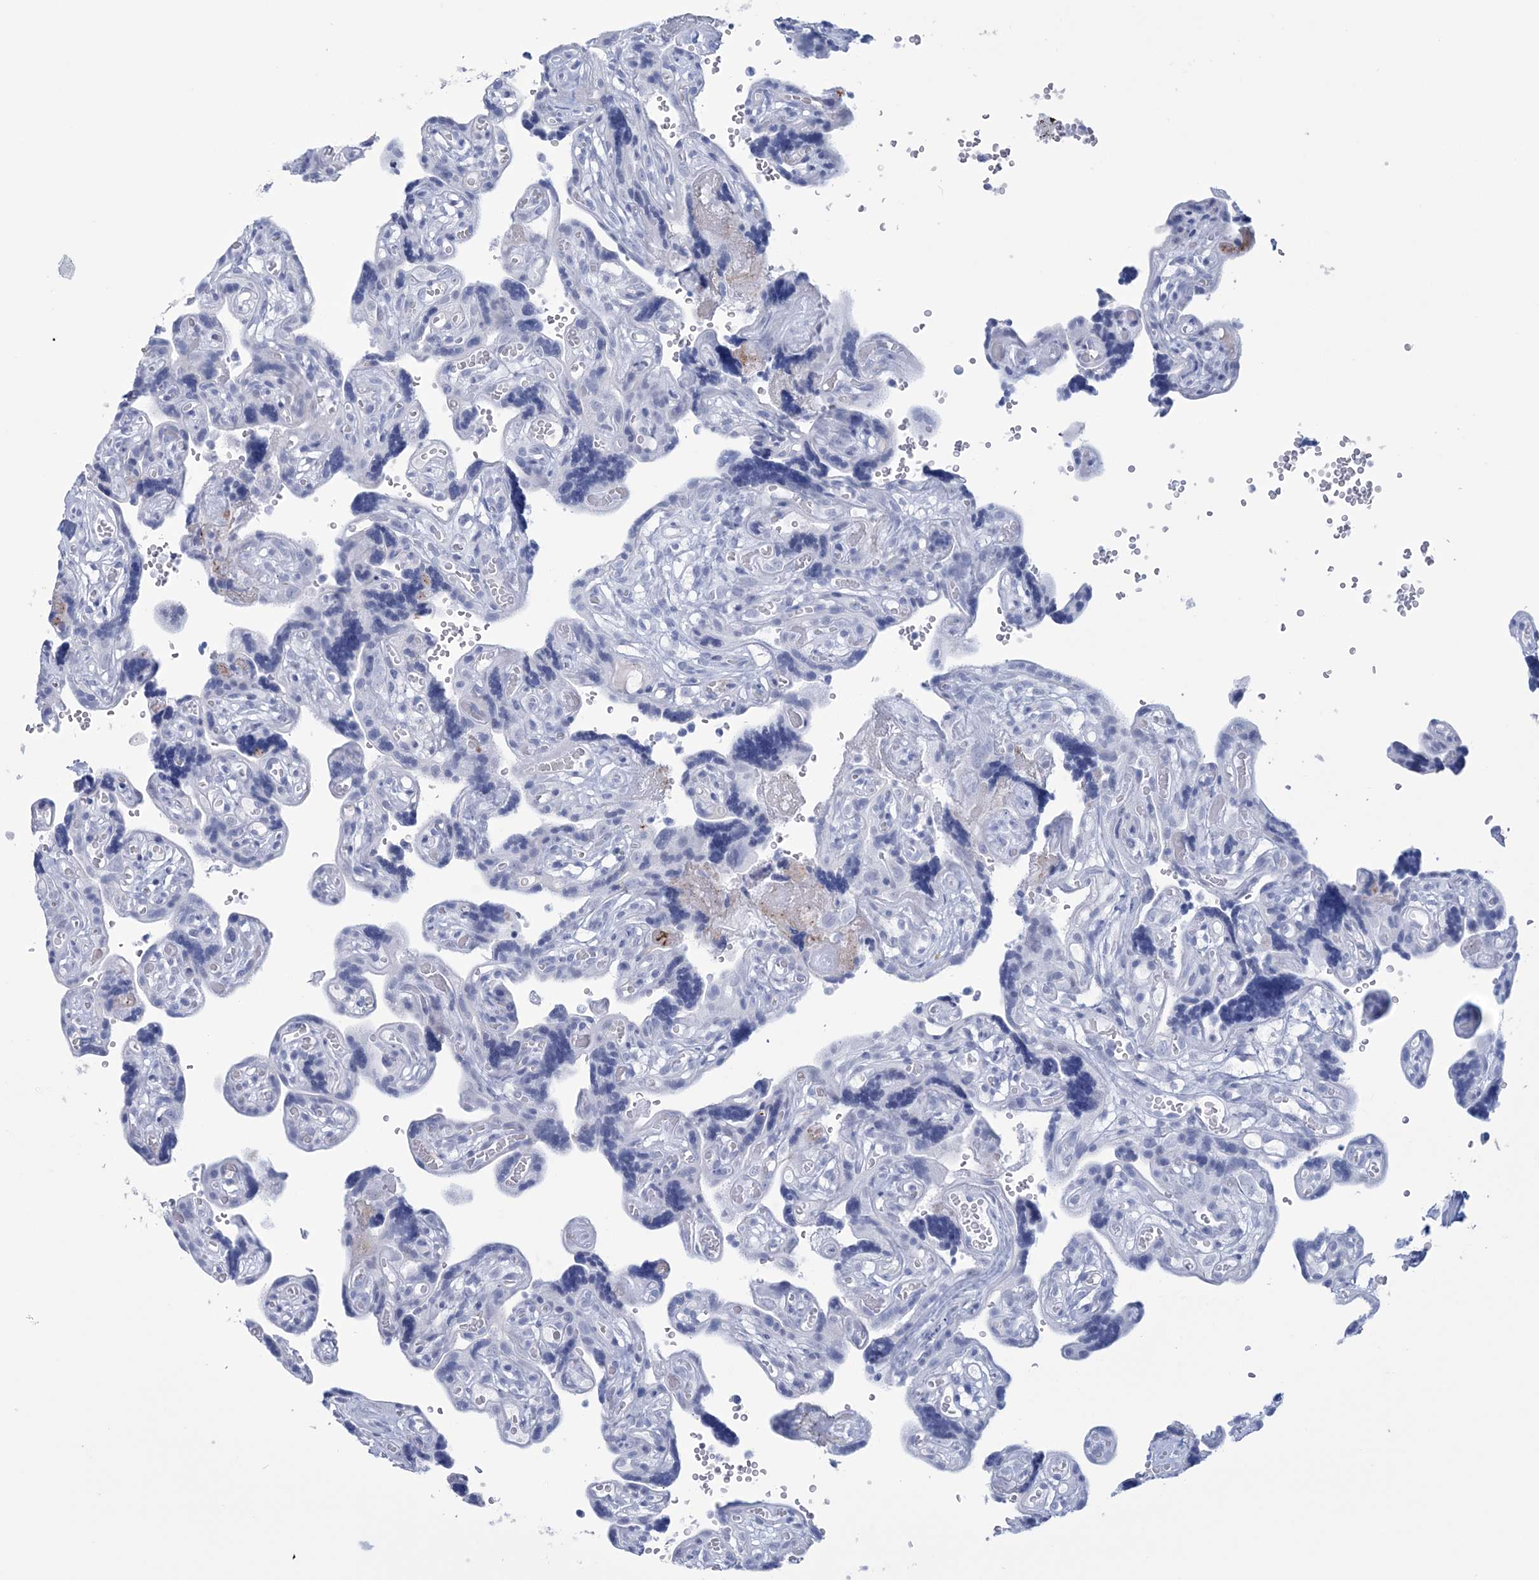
{"staining": {"intensity": "negative", "quantity": "none", "location": "none"}, "tissue": "placenta", "cell_type": "Decidual cells", "image_type": "normal", "snomed": [{"axis": "morphology", "description": "Normal tissue, NOS"}, {"axis": "topography", "description": "Placenta"}], "caption": "DAB (3,3'-diaminobenzidine) immunohistochemical staining of normal placenta demonstrates no significant expression in decidual cells. (DAB (3,3'-diaminobenzidine) immunohistochemistry with hematoxylin counter stain).", "gene": "DPCD", "patient": {"sex": "female", "age": 30}}